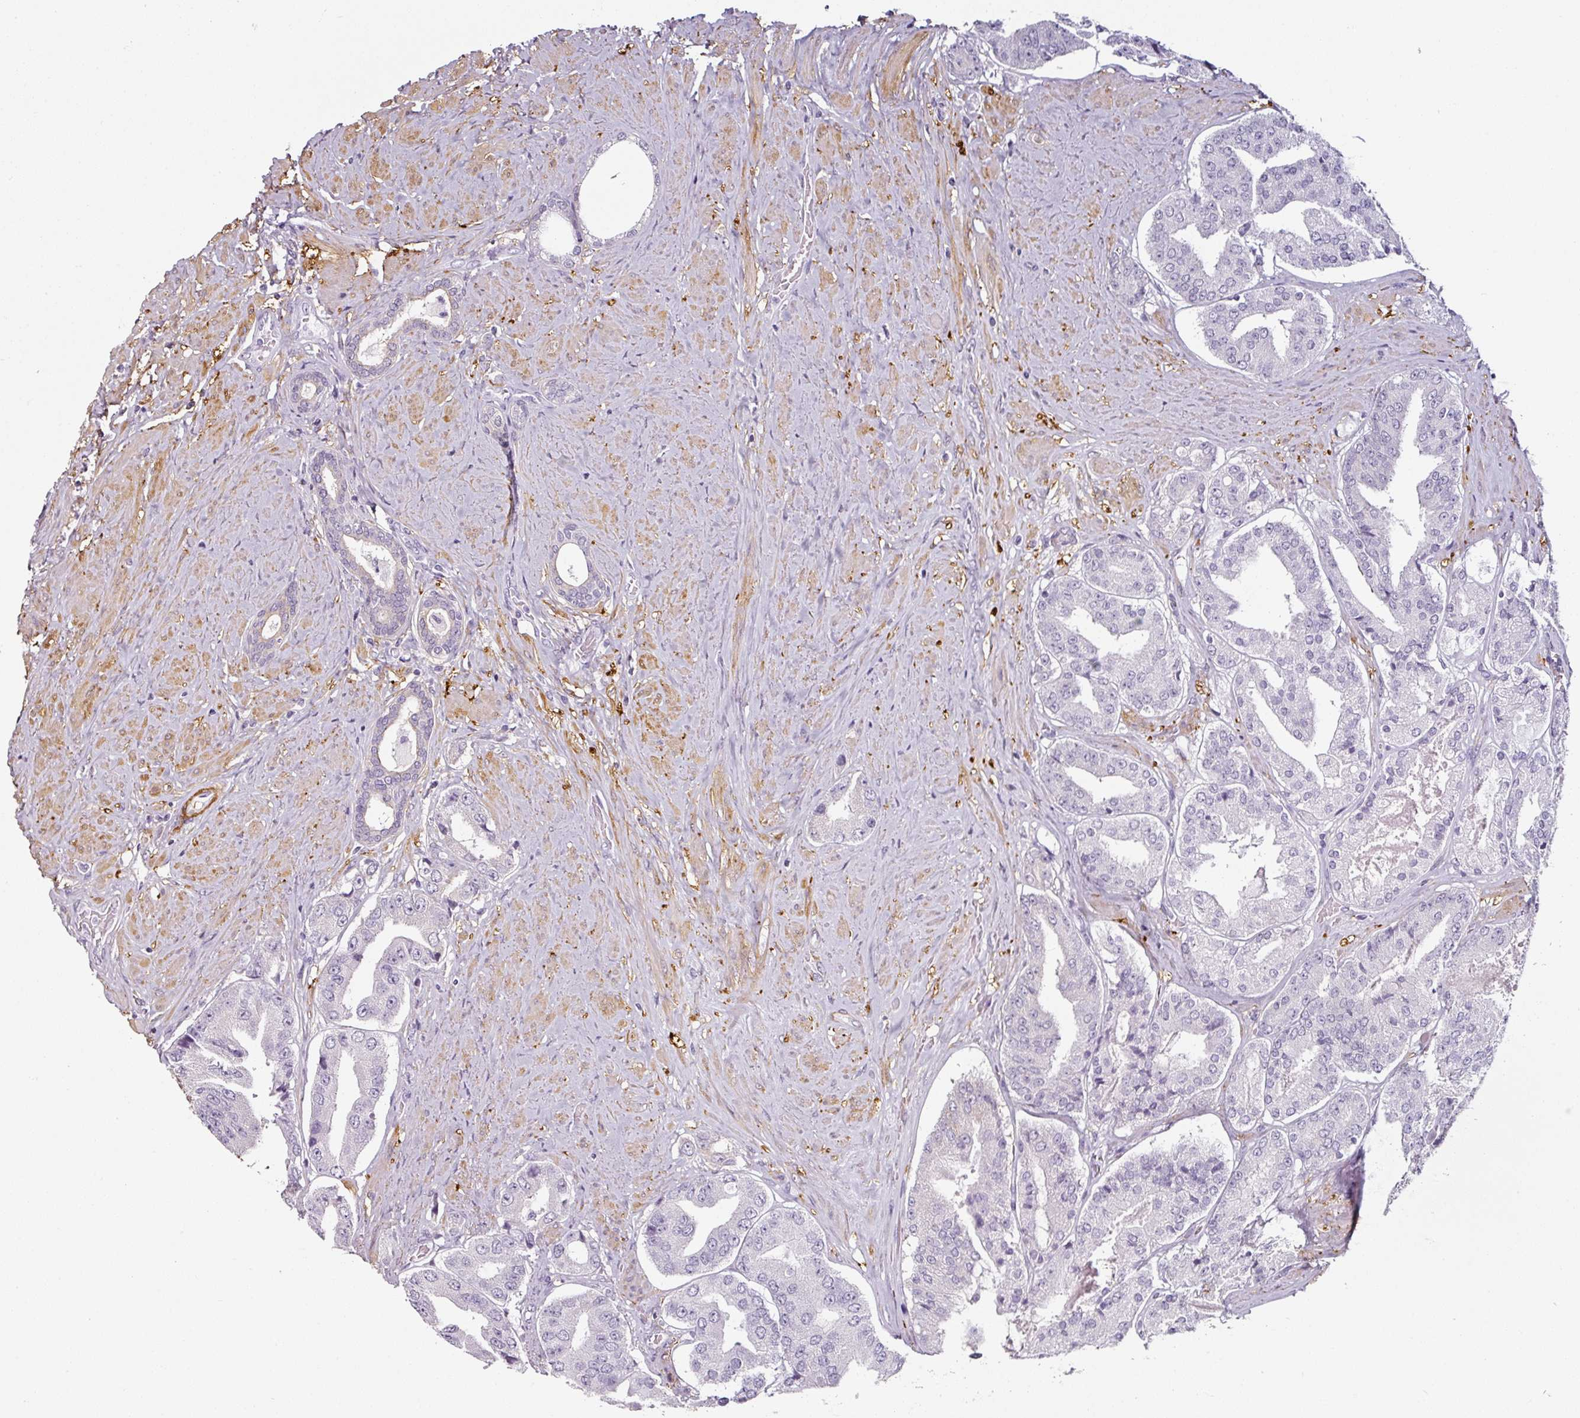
{"staining": {"intensity": "negative", "quantity": "none", "location": "none"}, "tissue": "prostate cancer", "cell_type": "Tumor cells", "image_type": "cancer", "snomed": [{"axis": "morphology", "description": "Adenocarcinoma, High grade"}, {"axis": "topography", "description": "Prostate"}], "caption": "A micrograph of prostate high-grade adenocarcinoma stained for a protein reveals no brown staining in tumor cells. Brightfield microscopy of IHC stained with DAB (3,3'-diaminobenzidine) (brown) and hematoxylin (blue), captured at high magnification.", "gene": "CAP2", "patient": {"sex": "male", "age": 63}}